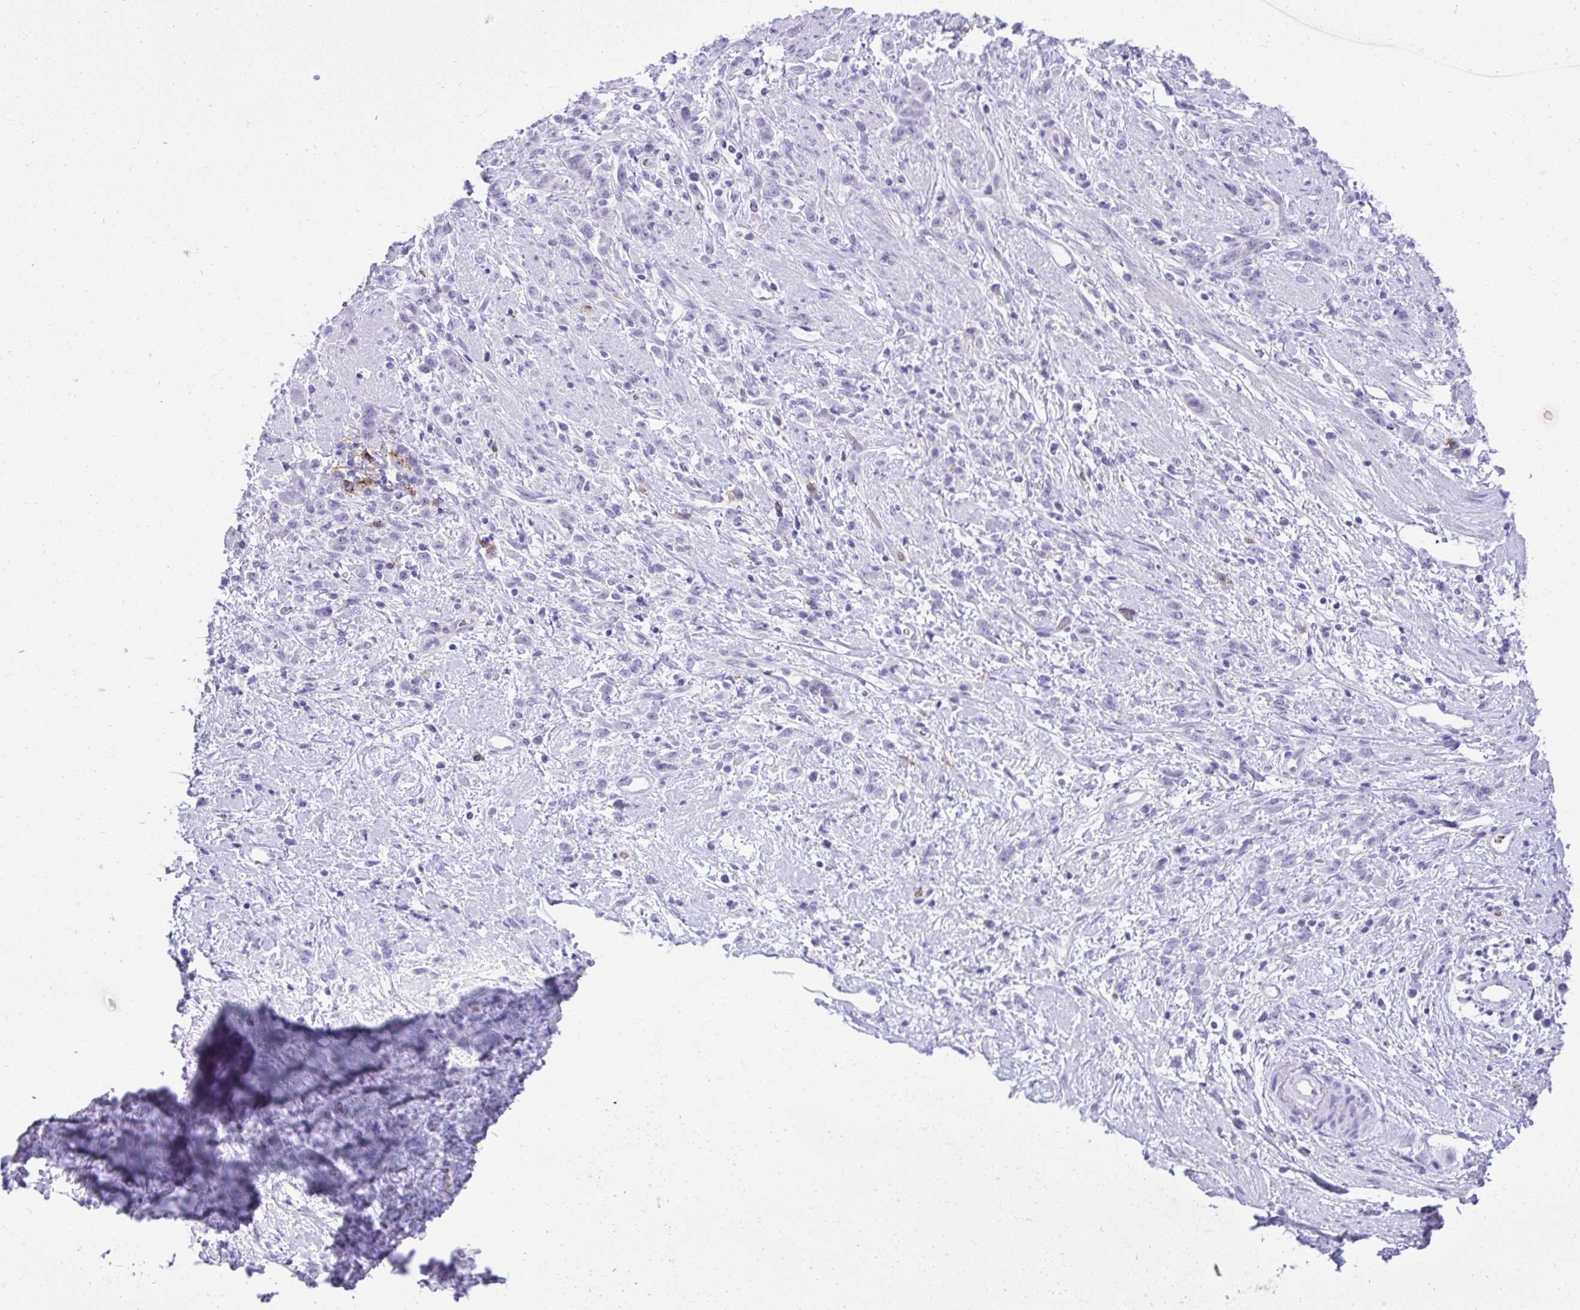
{"staining": {"intensity": "negative", "quantity": "none", "location": "none"}, "tissue": "stomach cancer", "cell_type": "Tumor cells", "image_type": "cancer", "snomed": [{"axis": "morphology", "description": "Adenocarcinoma, NOS"}, {"axis": "topography", "description": "Stomach"}], "caption": "This is a photomicrograph of immunohistochemistry staining of adenocarcinoma (stomach), which shows no positivity in tumor cells.", "gene": "PITPNM3", "patient": {"sex": "female", "age": 60}}